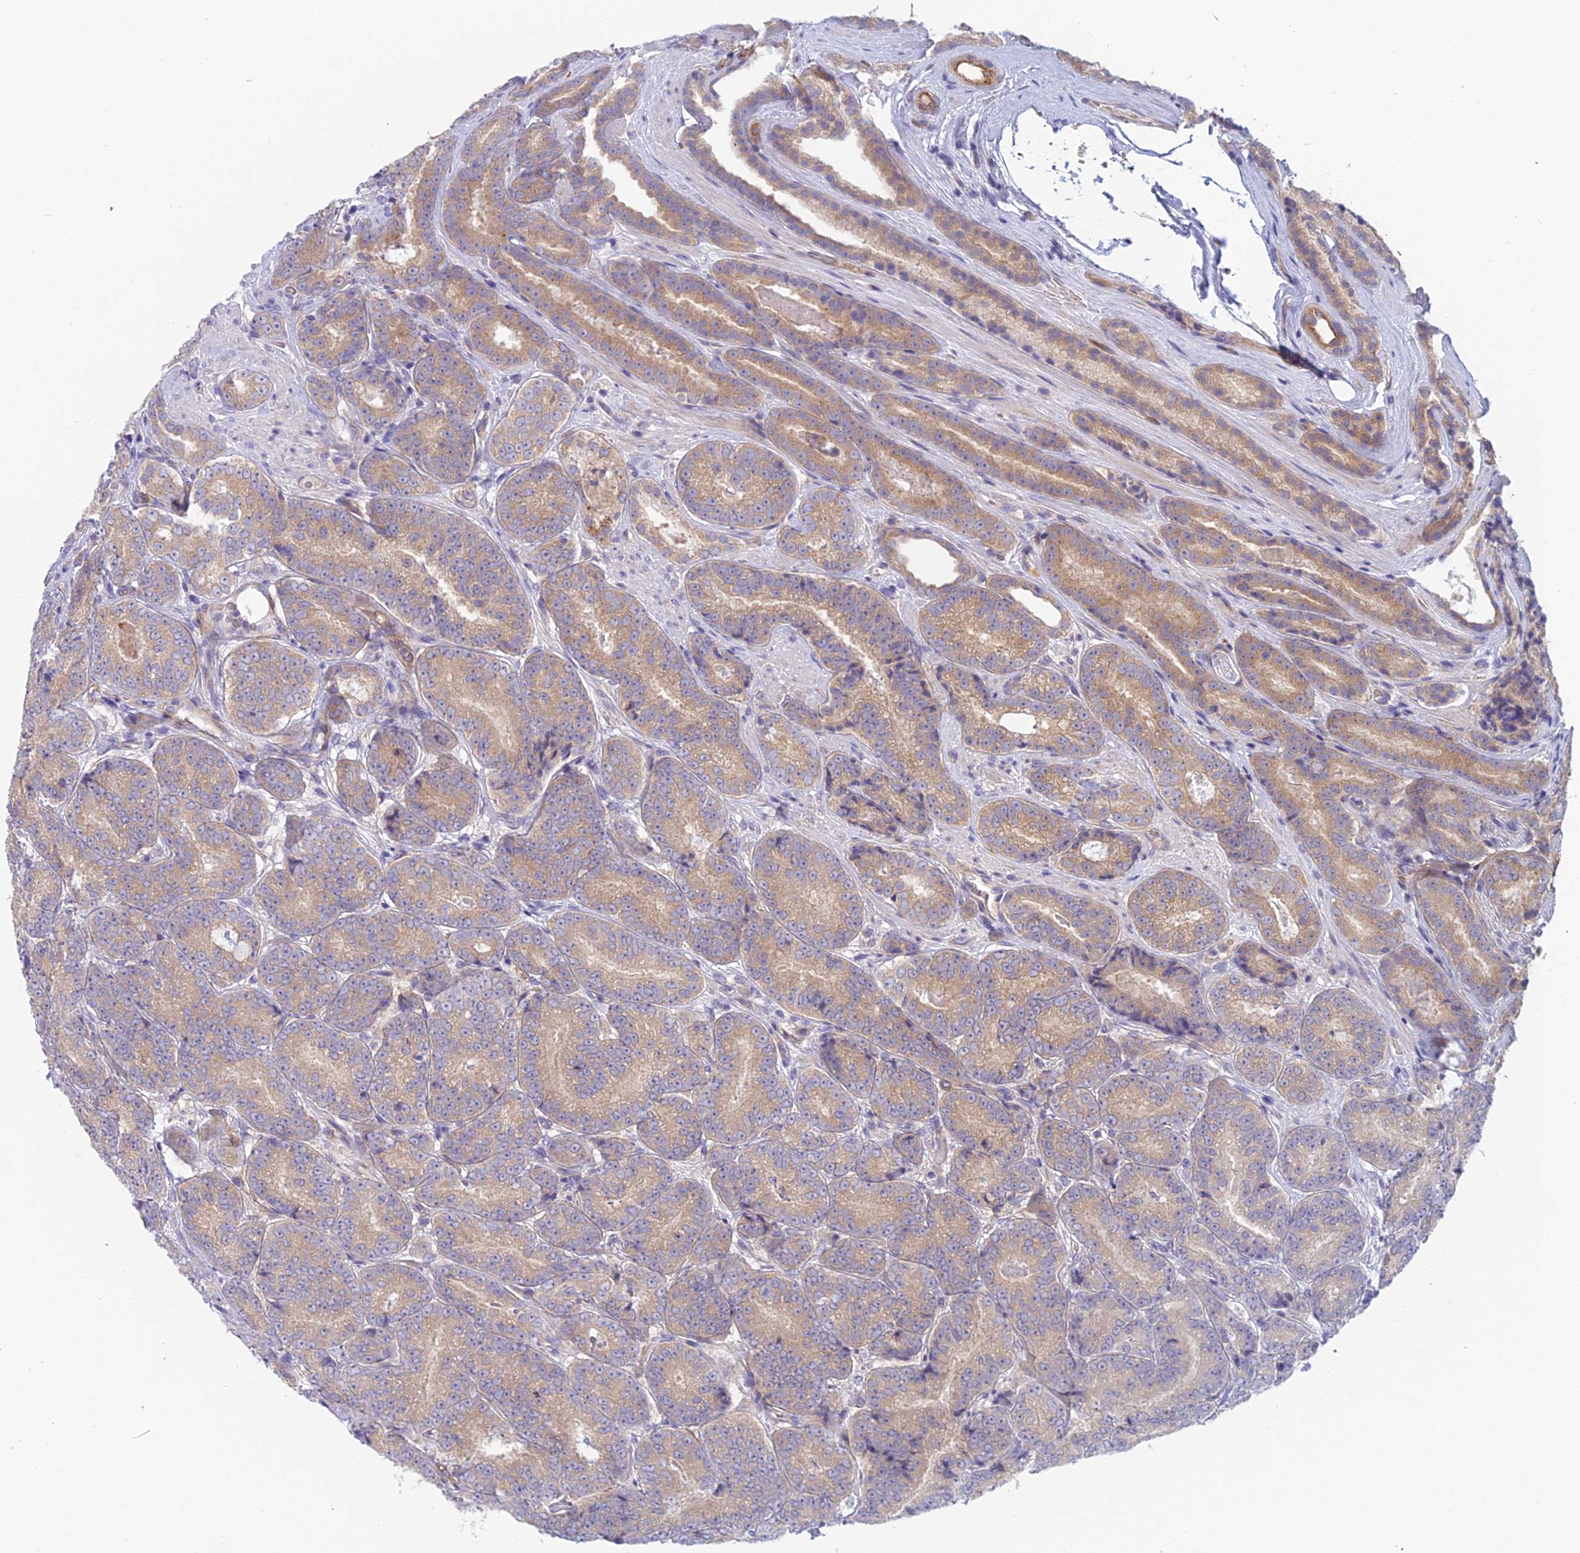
{"staining": {"intensity": "weak", "quantity": ">75%", "location": "cytoplasmic/membranous"}, "tissue": "prostate cancer", "cell_type": "Tumor cells", "image_type": "cancer", "snomed": [{"axis": "morphology", "description": "Adenocarcinoma, High grade"}, {"axis": "topography", "description": "Prostate"}], "caption": "An immunohistochemistry photomicrograph of neoplastic tissue is shown. Protein staining in brown labels weak cytoplasmic/membranous positivity in adenocarcinoma (high-grade) (prostate) within tumor cells.", "gene": "DUS2", "patient": {"sex": "male", "age": 72}}